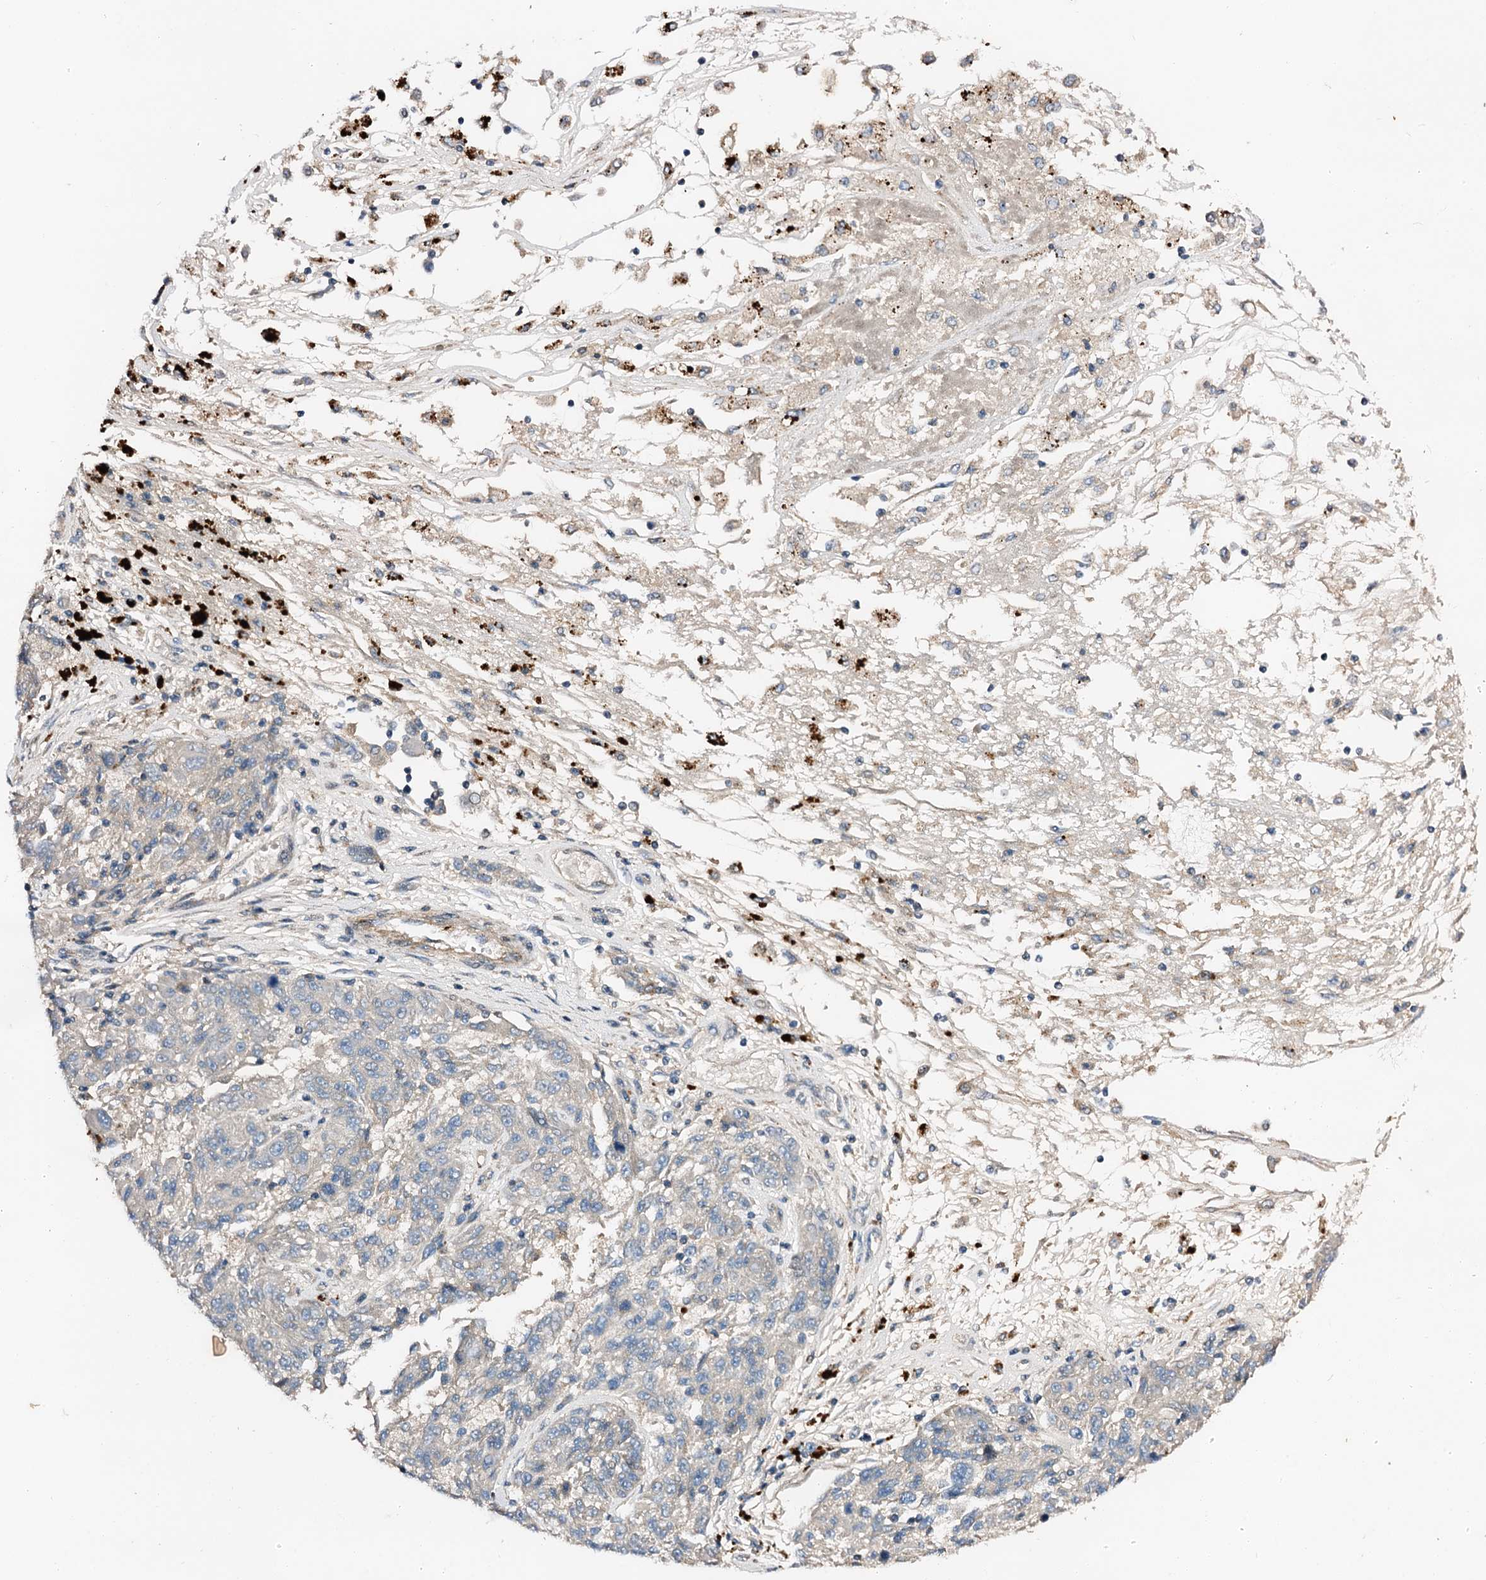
{"staining": {"intensity": "negative", "quantity": "none", "location": "none"}, "tissue": "melanoma", "cell_type": "Tumor cells", "image_type": "cancer", "snomed": [{"axis": "morphology", "description": "Malignant melanoma, NOS"}, {"axis": "topography", "description": "Skin"}], "caption": "Melanoma was stained to show a protein in brown. There is no significant staining in tumor cells. (DAB immunohistochemistry with hematoxylin counter stain).", "gene": "FIBIN", "patient": {"sex": "male", "age": 53}}